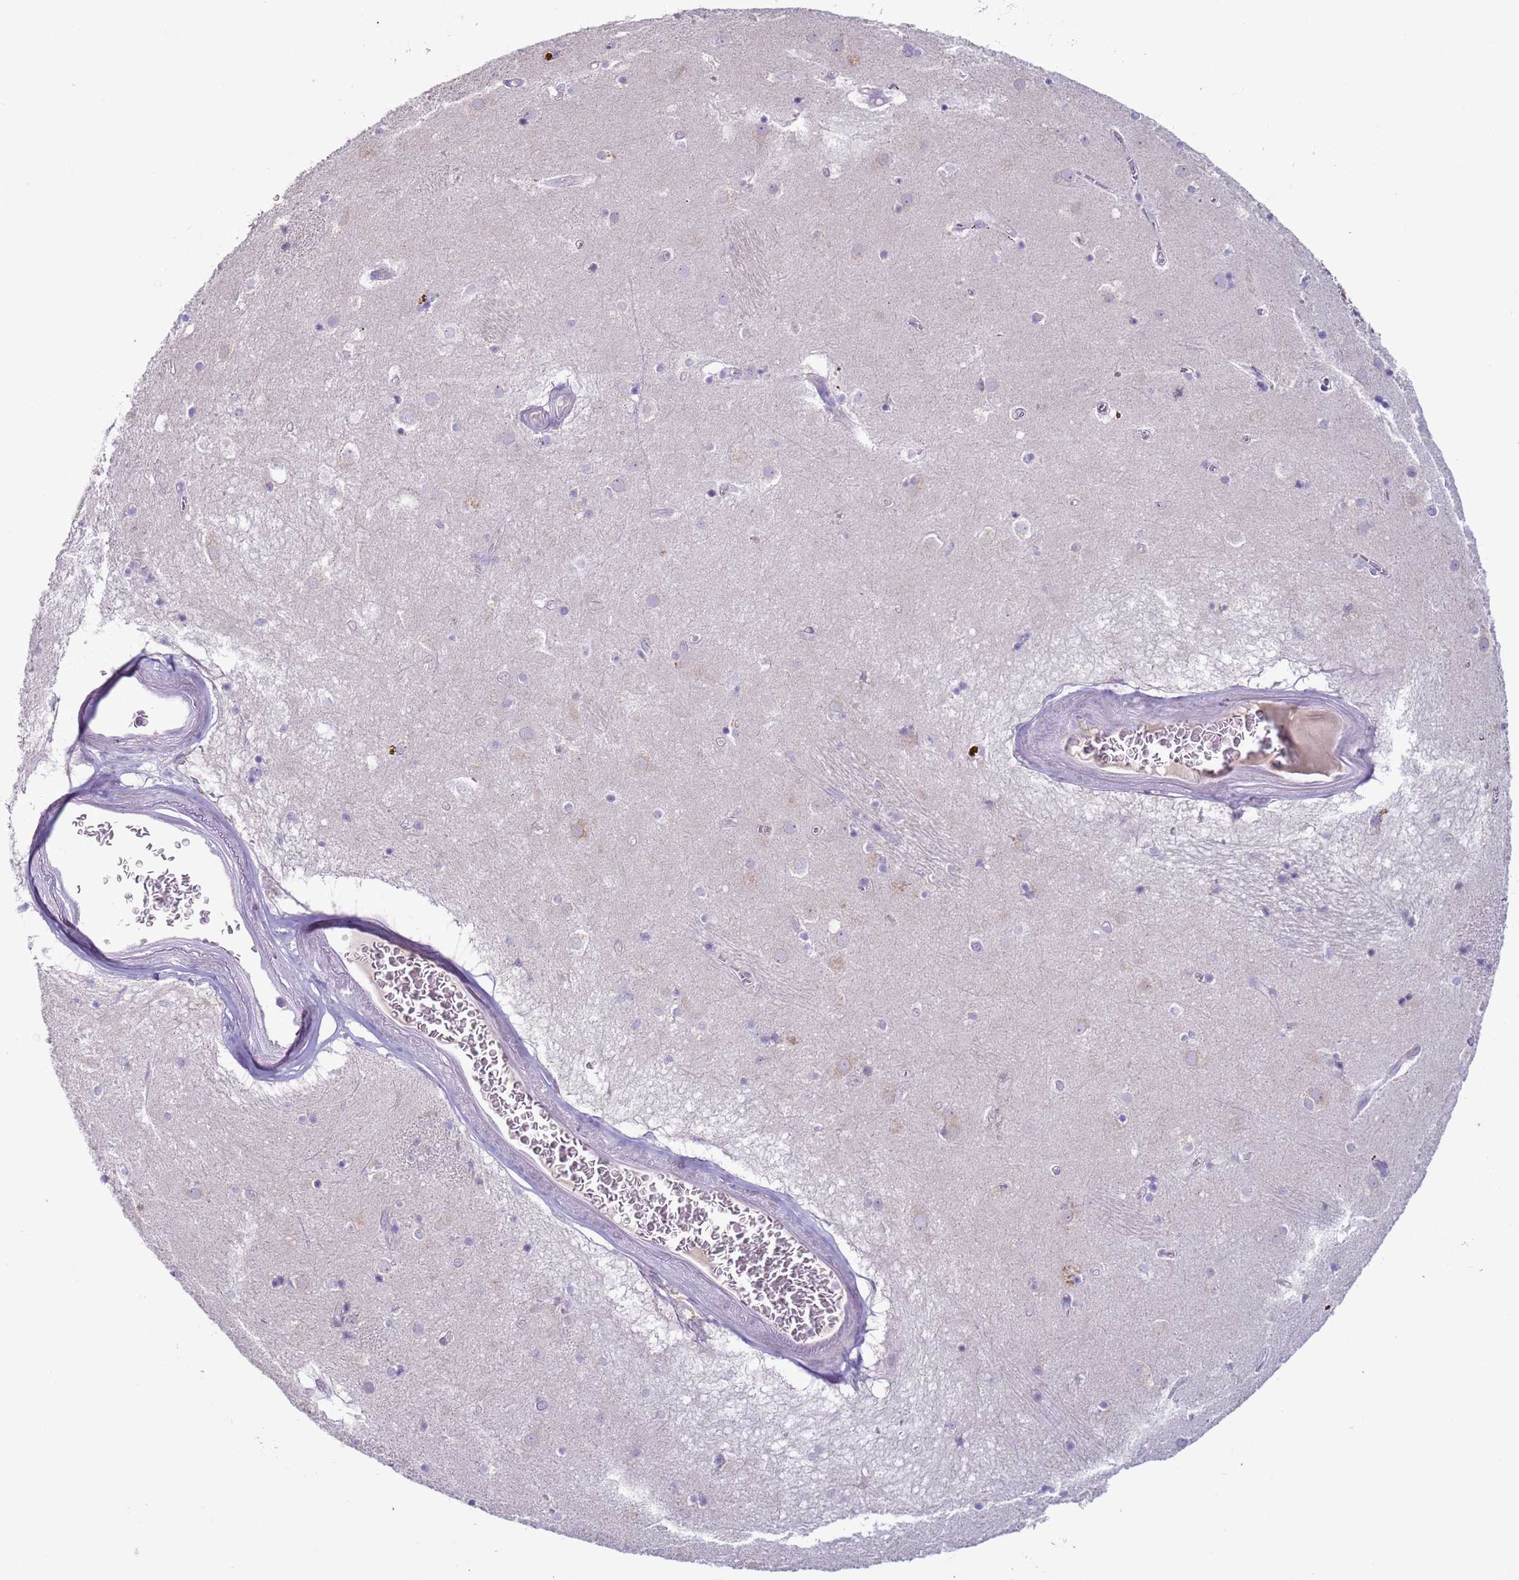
{"staining": {"intensity": "negative", "quantity": "none", "location": "none"}, "tissue": "caudate", "cell_type": "Glial cells", "image_type": "normal", "snomed": [{"axis": "morphology", "description": "Normal tissue, NOS"}, {"axis": "topography", "description": "Lateral ventricle wall"}], "caption": "This is a image of immunohistochemistry (IHC) staining of normal caudate, which shows no positivity in glial cells.", "gene": "NPAP1", "patient": {"sex": "male", "age": 70}}